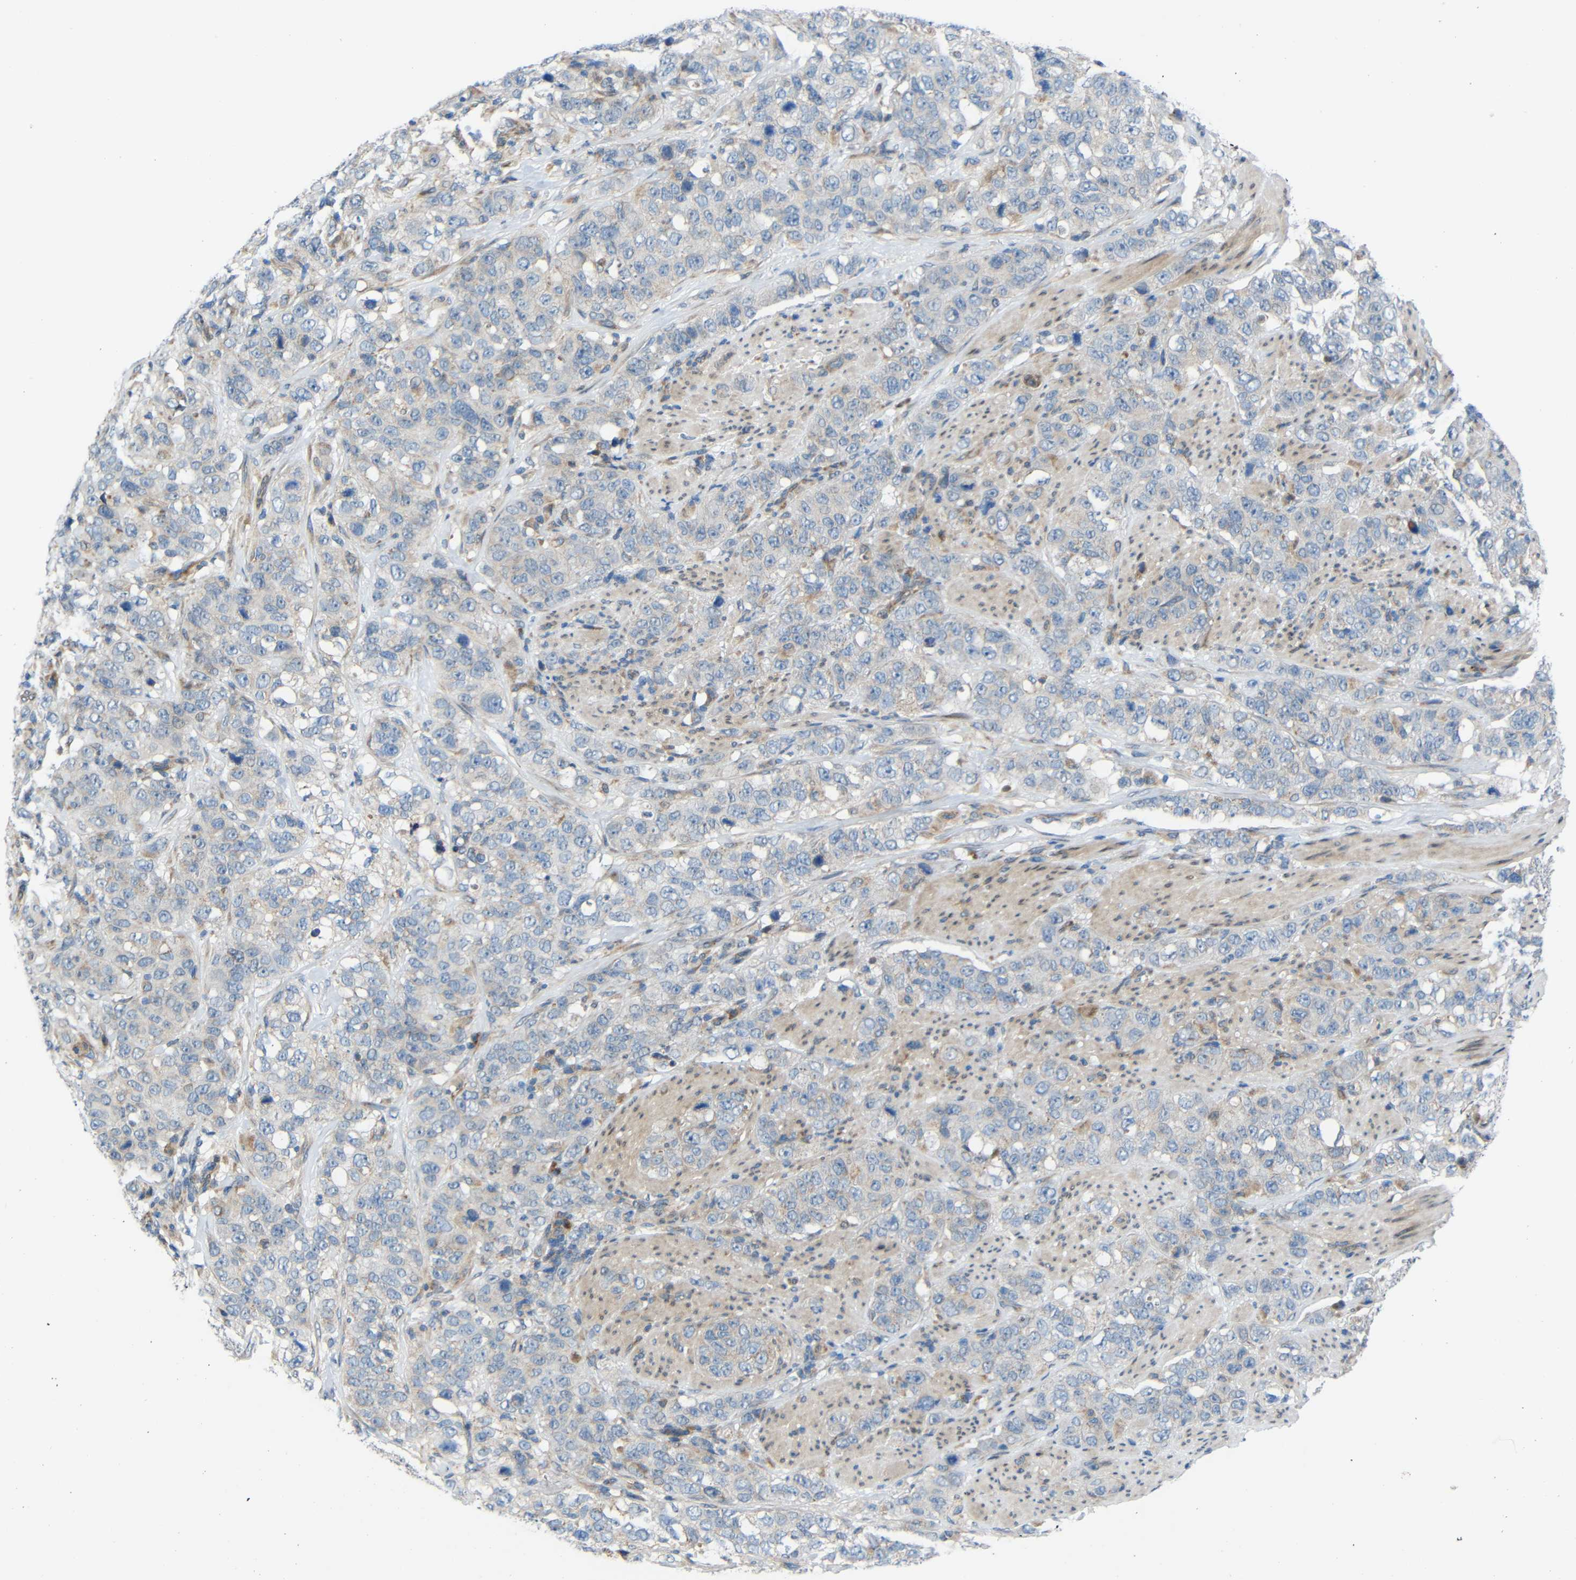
{"staining": {"intensity": "negative", "quantity": "none", "location": "none"}, "tissue": "stomach cancer", "cell_type": "Tumor cells", "image_type": "cancer", "snomed": [{"axis": "morphology", "description": "Adenocarcinoma, NOS"}, {"axis": "topography", "description": "Stomach"}], "caption": "There is no significant staining in tumor cells of stomach cancer. (IHC, brightfield microscopy, high magnification).", "gene": "TMEM25", "patient": {"sex": "male", "age": 48}}